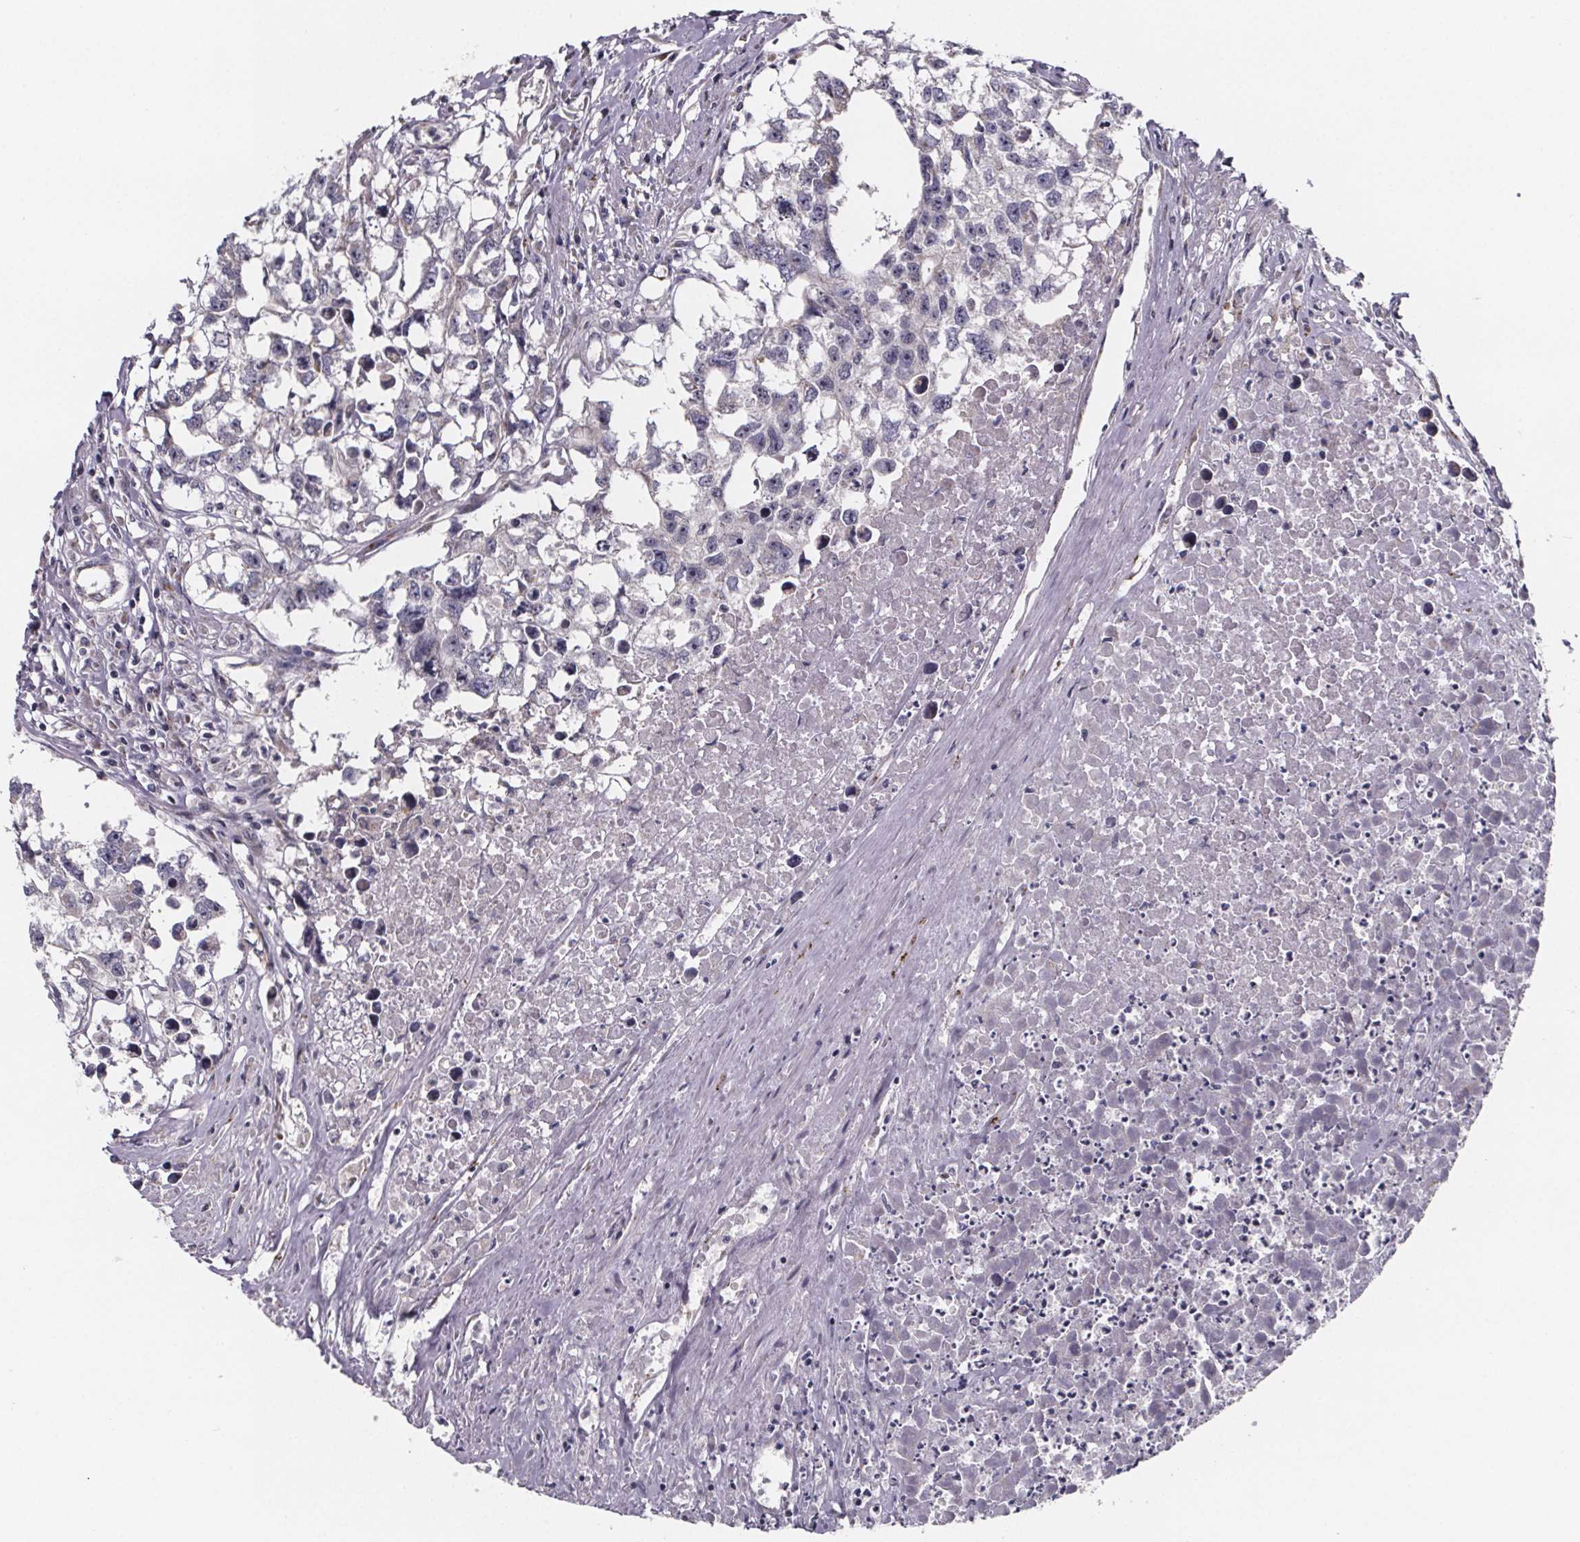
{"staining": {"intensity": "negative", "quantity": "none", "location": "none"}, "tissue": "testis cancer", "cell_type": "Tumor cells", "image_type": "cancer", "snomed": [{"axis": "morphology", "description": "Carcinoma, Embryonal, NOS"}, {"axis": "morphology", "description": "Teratoma, malignant, NOS"}, {"axis": "topography", "description": "Testis"}], "caption": "Immunohistochemistry (IHC) image of malignant teratoma (testis) stained for a protein (brown), which shows no staining in tumor cells. Brightfield microscopy of immunohistochemistry (IHC) stained with DAB (brown) and hematoxylin (blue), captured at high magnification.", "gene": "NDST1", "patient": {"sex": "male", "age": 44}}